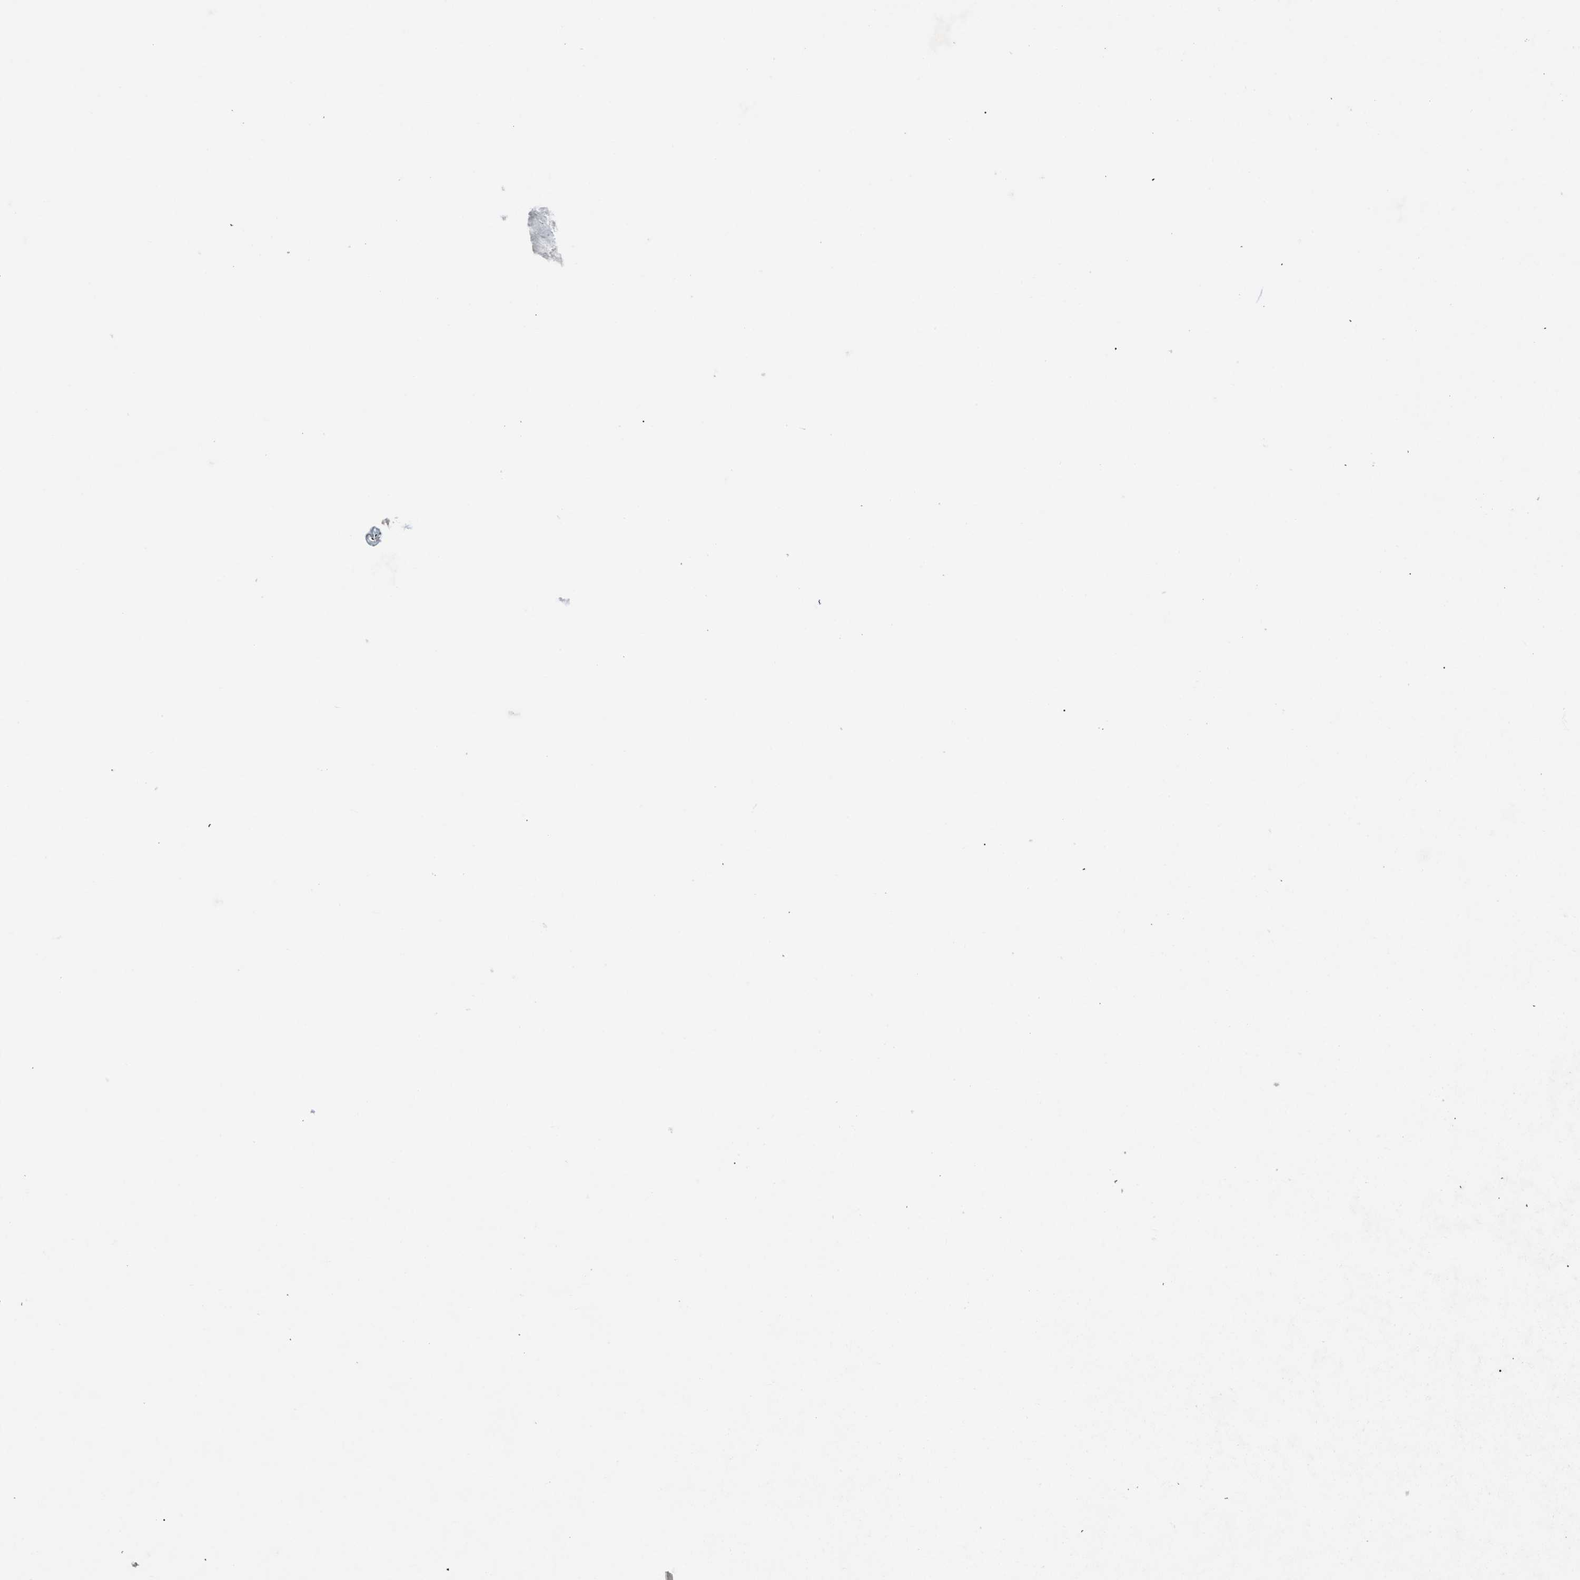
{"staining": {"intensity": "weak", "quantity": ">75%", "location": "cytoplasmic/membranous"}, "tissue": "ovarian cancer", "cell_type": "Tumor cells", "image_type": "cancer", "snomed": [{"axis": "morphology", "description": "Cystadenocarcinoma, mucinous, NOS"}, {"axis": "topography", "description": "Ovary"}], "caption": "IHC (DAB (3,3'-diaminobenzidine)) staining of mucinous cystadenocarcinoma (ovarian) exhibits weak cytoplasmic/membranous protein staining in approximately >75% of tumor cells.", "gene": "MAP3K20", "patient": {"sex": "female", "age": 57}}